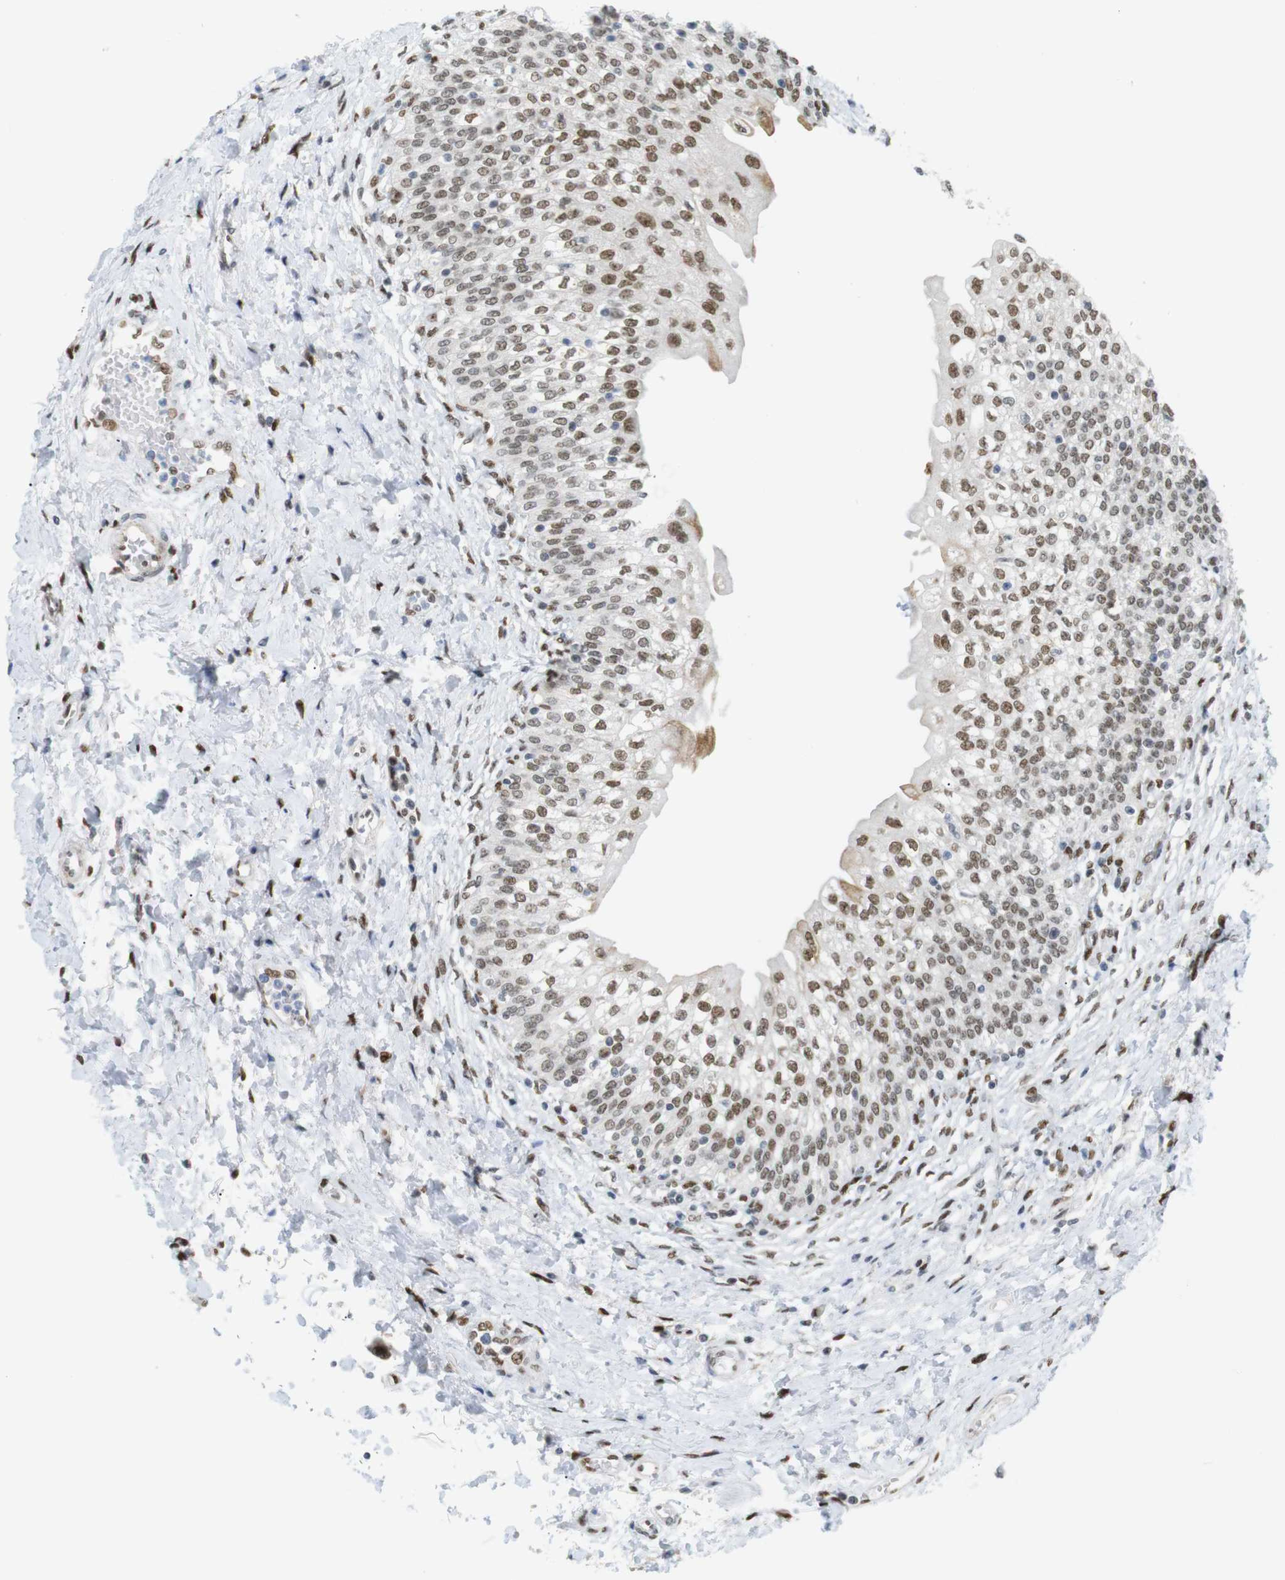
{"staining": {"intensity": "strong", "quantity": ">75%", "location": "nuclear"}, "tissue": "urinary bladder", "cell_type": "Urothelial cells", "image_type": "normal", "snomed": [{"axis": "morphology", "description": "Normal tissue, NOS"}, {"axis": "topography", "description": "Urinary bladder"}], "caption": "Immunohistochemistry (IHC) photomicrograph of benign urinary bladder: human urinary bladder stained using IHC displays high levels of strong protein expression localized specifically in the nuclear of urothelial cells, appearing as a nuclear brown color.", "gene": "RIOX2", "patient": {"sex": "male", "age": 55}}